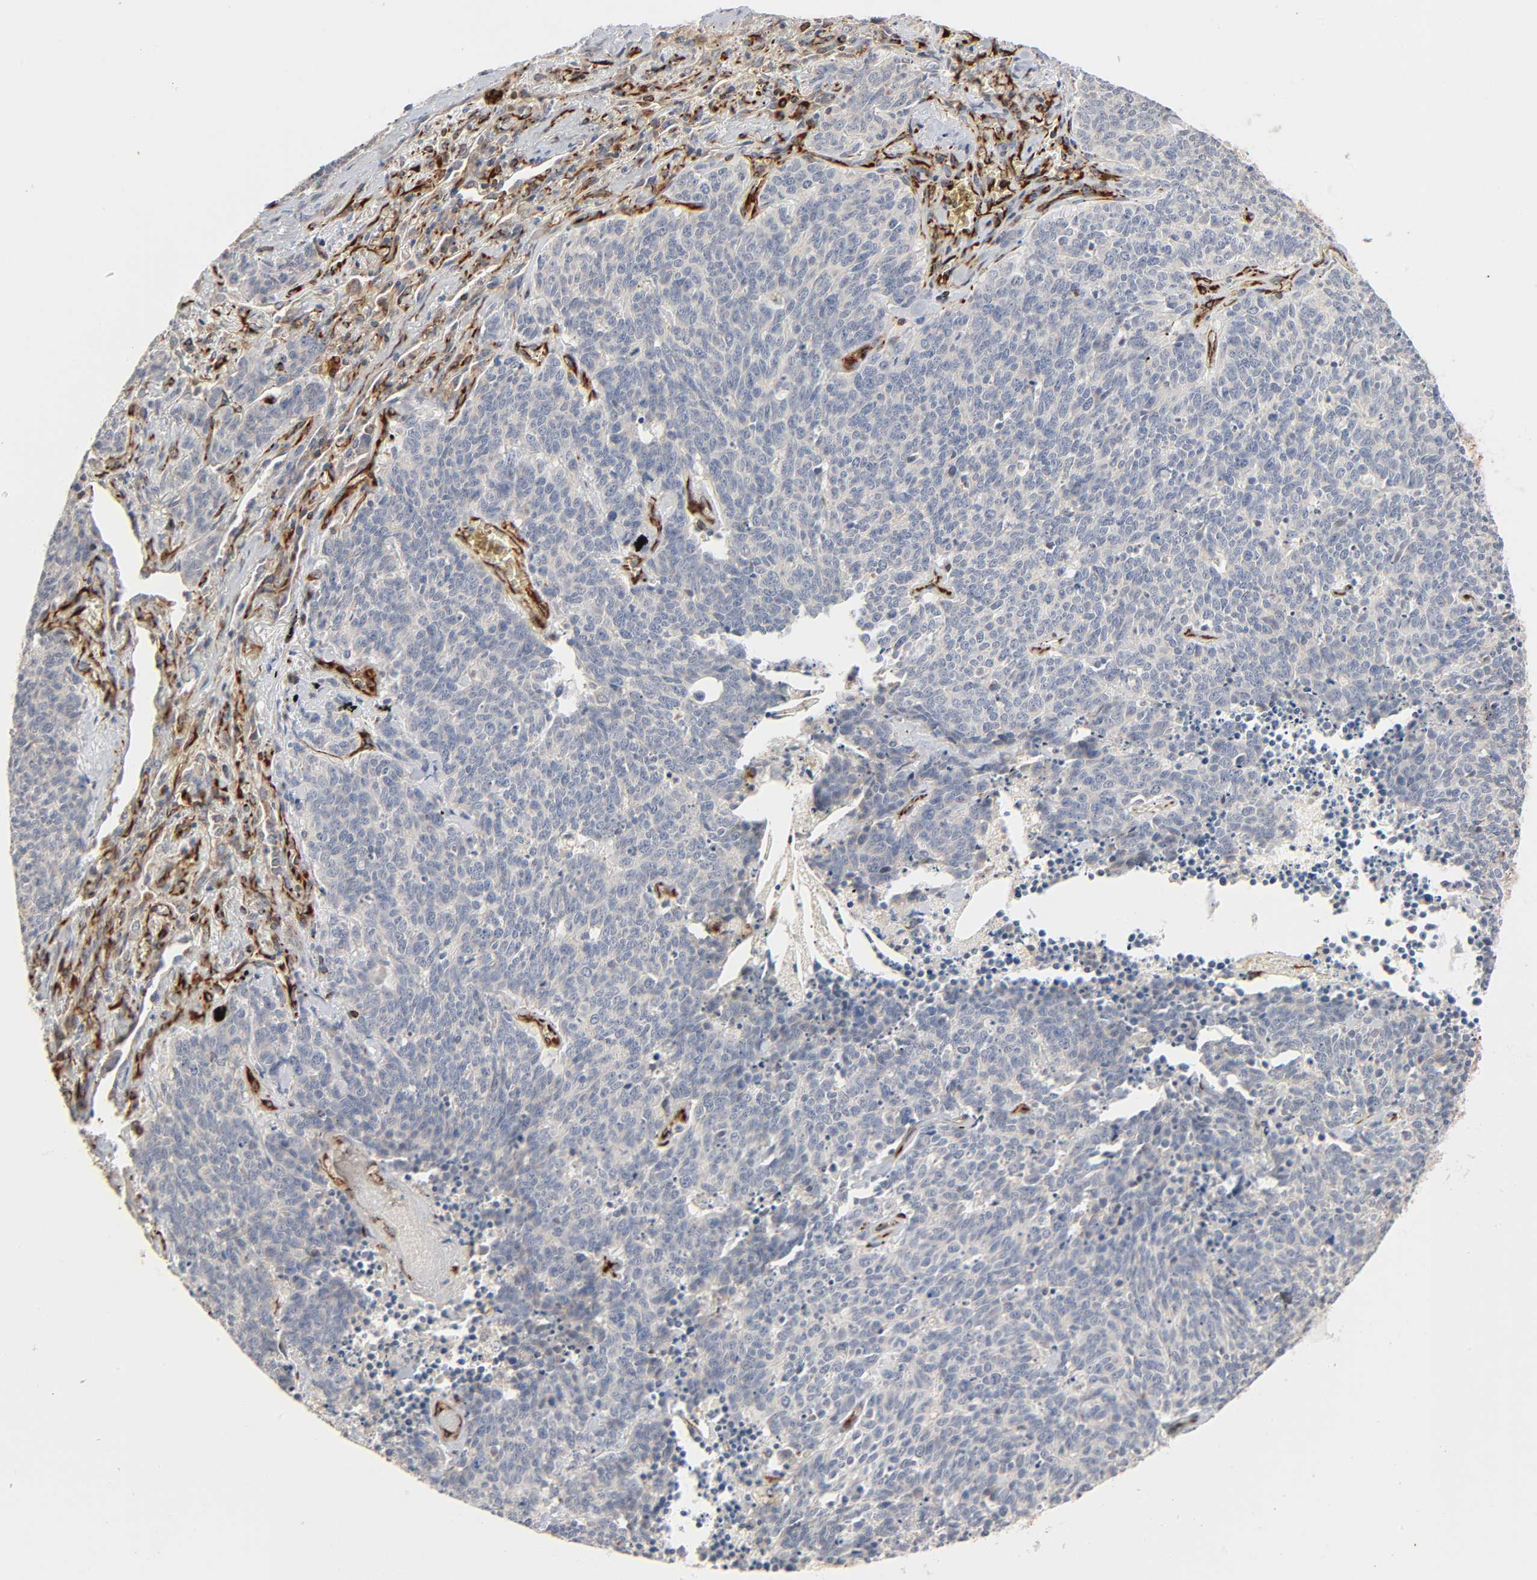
{"staining": {"intensity": "weak", "quantity": "<25%", "location": "cytoplasmic/membranous"}, "tissue": "lung cancer", "cell_type": "Tumor cells", "image_type": "cancer", "snomed": [{"axis": "morphology", "description": "Neoplasm, malignant, NOS"}, {"axis": "topography", "description": "Lung"}], "caption": "High power microscopy photomicrograph of an immunohistochemistry histopathology image of lung cancer (malignant neoplasm), revealing no significant positivity in tumor cells. The staining was performed using DAB (3,3'-diaminobenzidine) to visualize the protein expression in brown, while the nuclei were stained in blue with hematoxylin (Magnification: 20x).", "gene": "REEP6", "patient": {"sex": "female", "age": 58}}